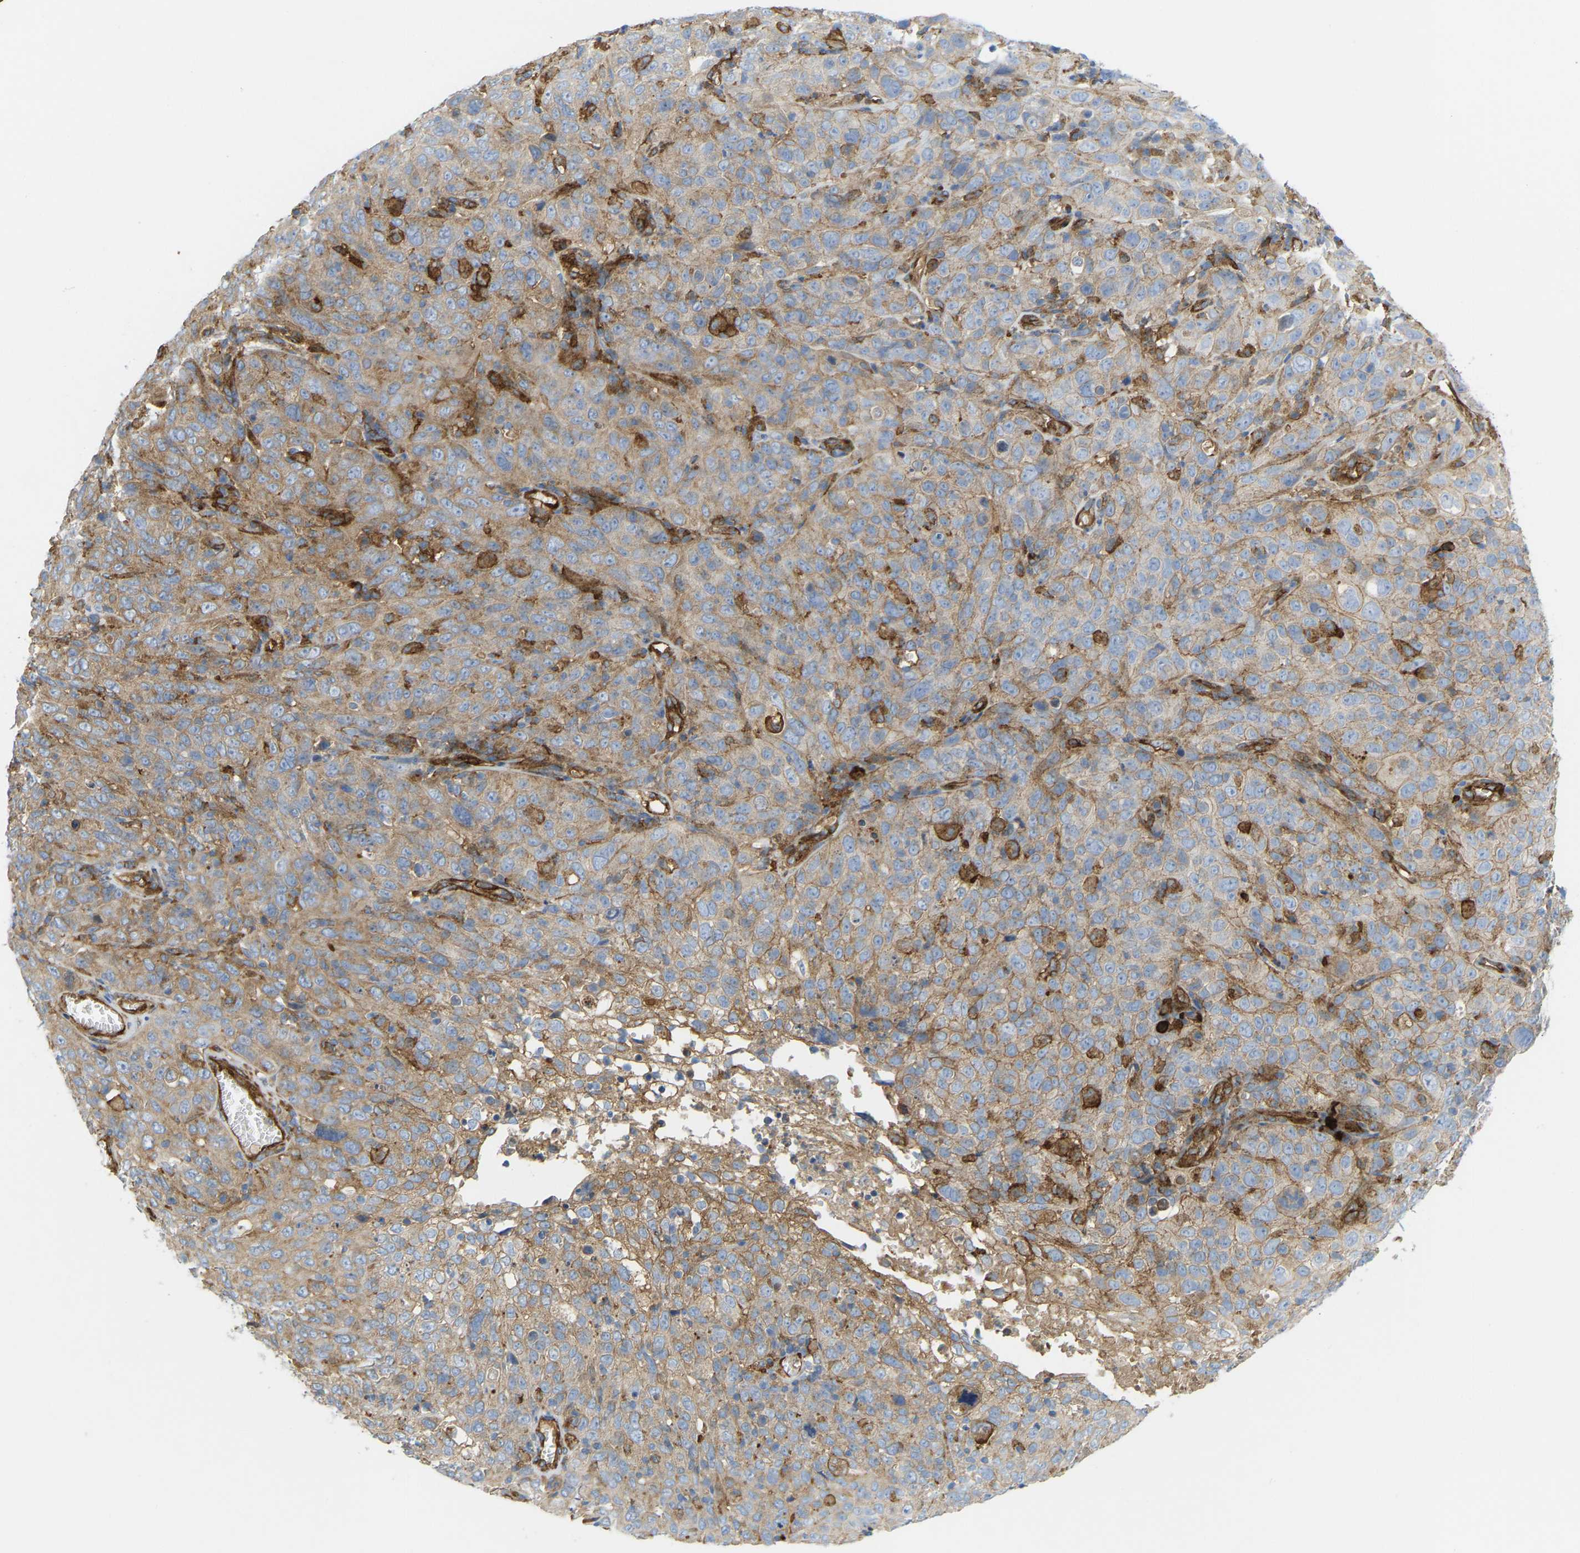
{"staining": {"intensity": "weak", "quantity": "25%-75%", "location": "cytoplasmic/membranous"}, "tissue": "cervical cancer", "cell_type": "Tumor cells", "image_type": "cancer", "snomed": [{"axis": "morphology", "description": "Squamous cell carcinoma, NOS"}, {"axis": "topography", "description": "Cervix"}], "caption": "Cervical cancer stained with immunohistochemistry (IHC) displays weak cytoplasmic/membranous expression in about 25%-75% of tumor cells.", "gene": "PICALM", "patient": {"sex": "female", "age": 46}}